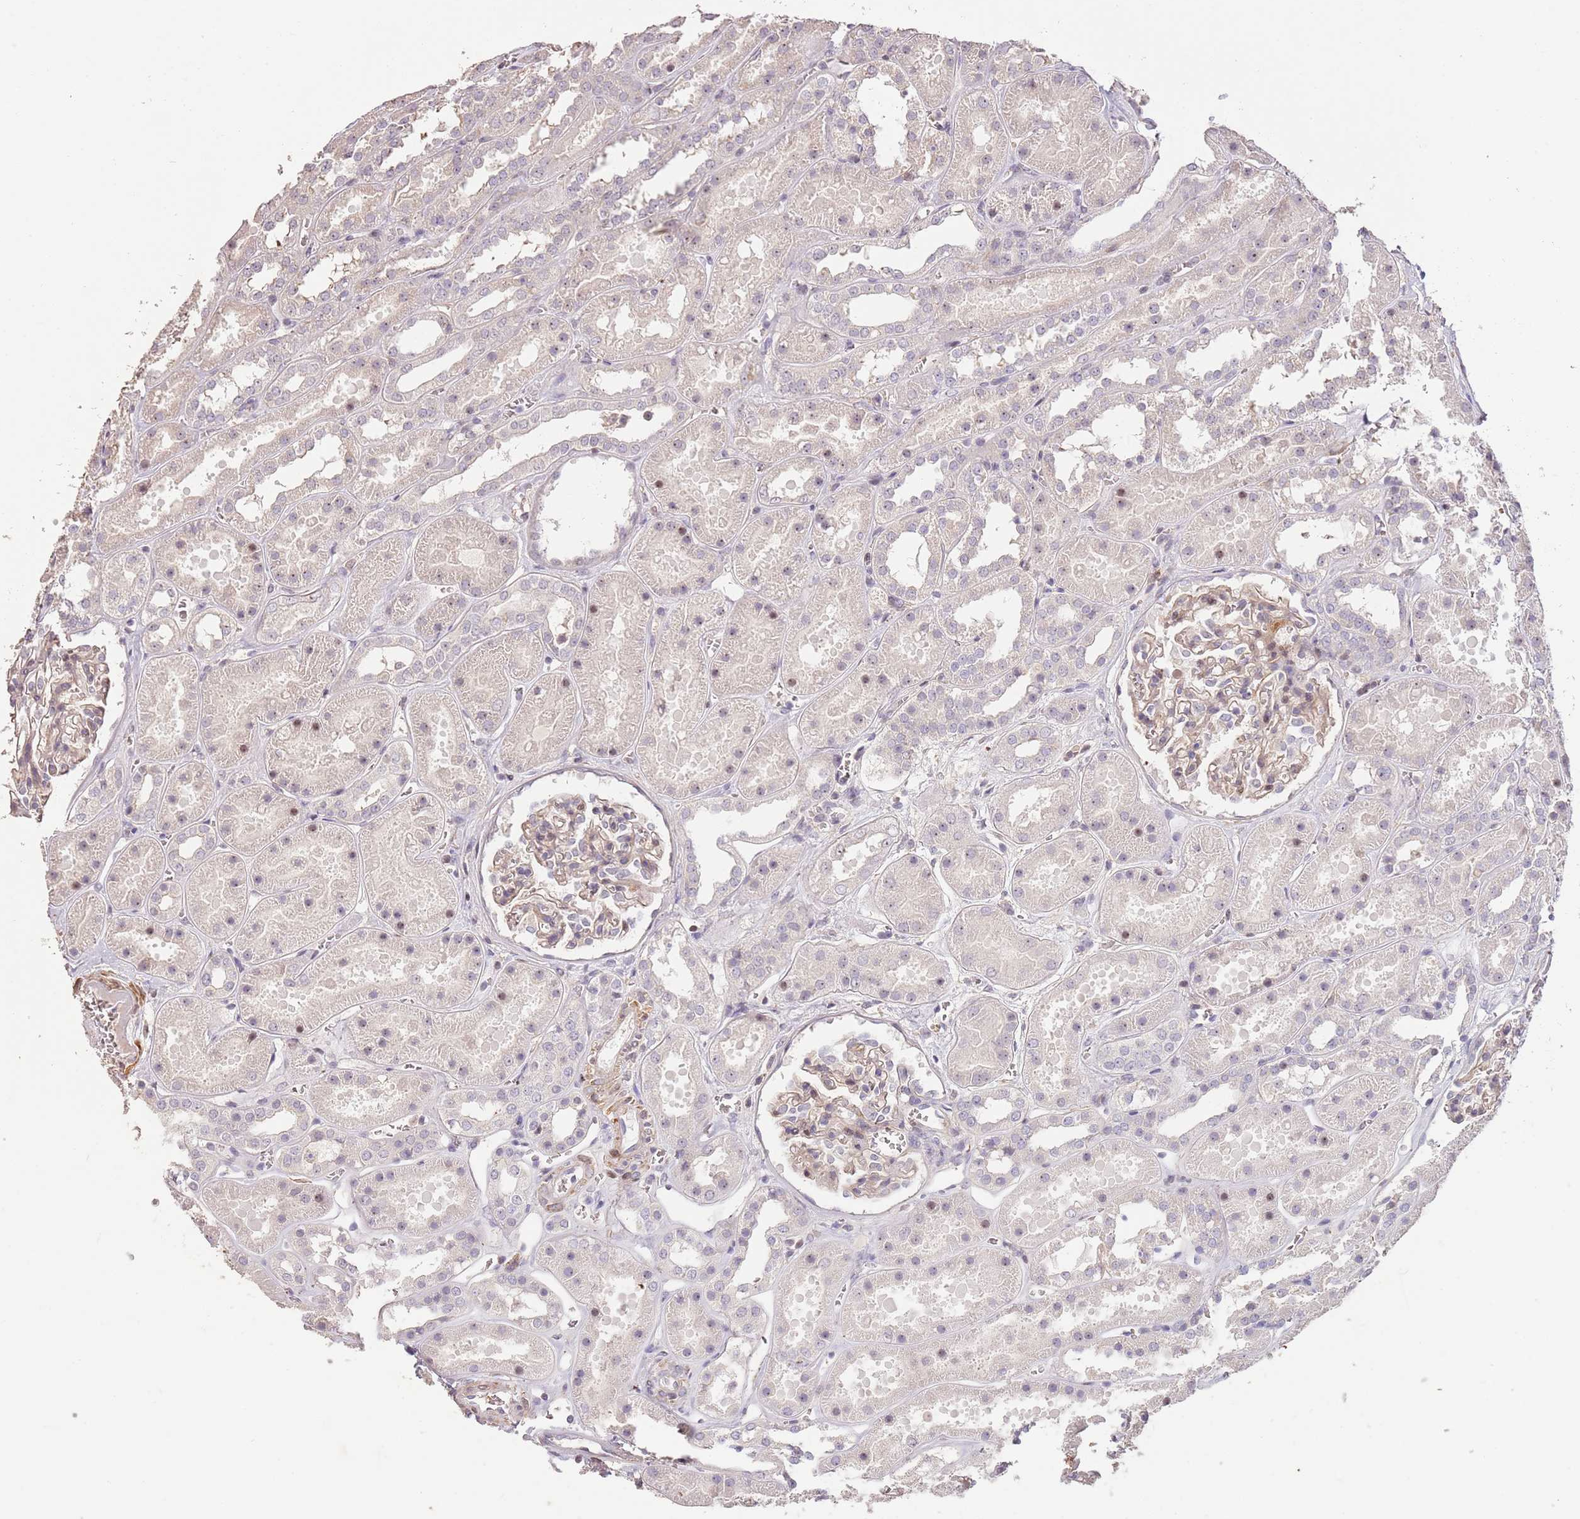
{"staining": {"intensity": "weak", "quantity": "<25%", "location": "cytoplasmic/membranous"}, "tissue": "kidney", "cell_type": "Cells in glomeruli", "image_type": "normal", "snomed": [{"axis": "morphology", "description": "Normal tissue, NOS"}, {"axis": "topography", "description": "Kidney"}], "caption": "Immunohistochemistry histopathology image of benign kidney: human kidney stained with DAB reveals no significant protein staining in cells in glomeruli. (DAB IHC visualized using brightfield microscopy, high magnification).", "gene": "ADTRP", "patient": {"sex": "female", "age": 41}}